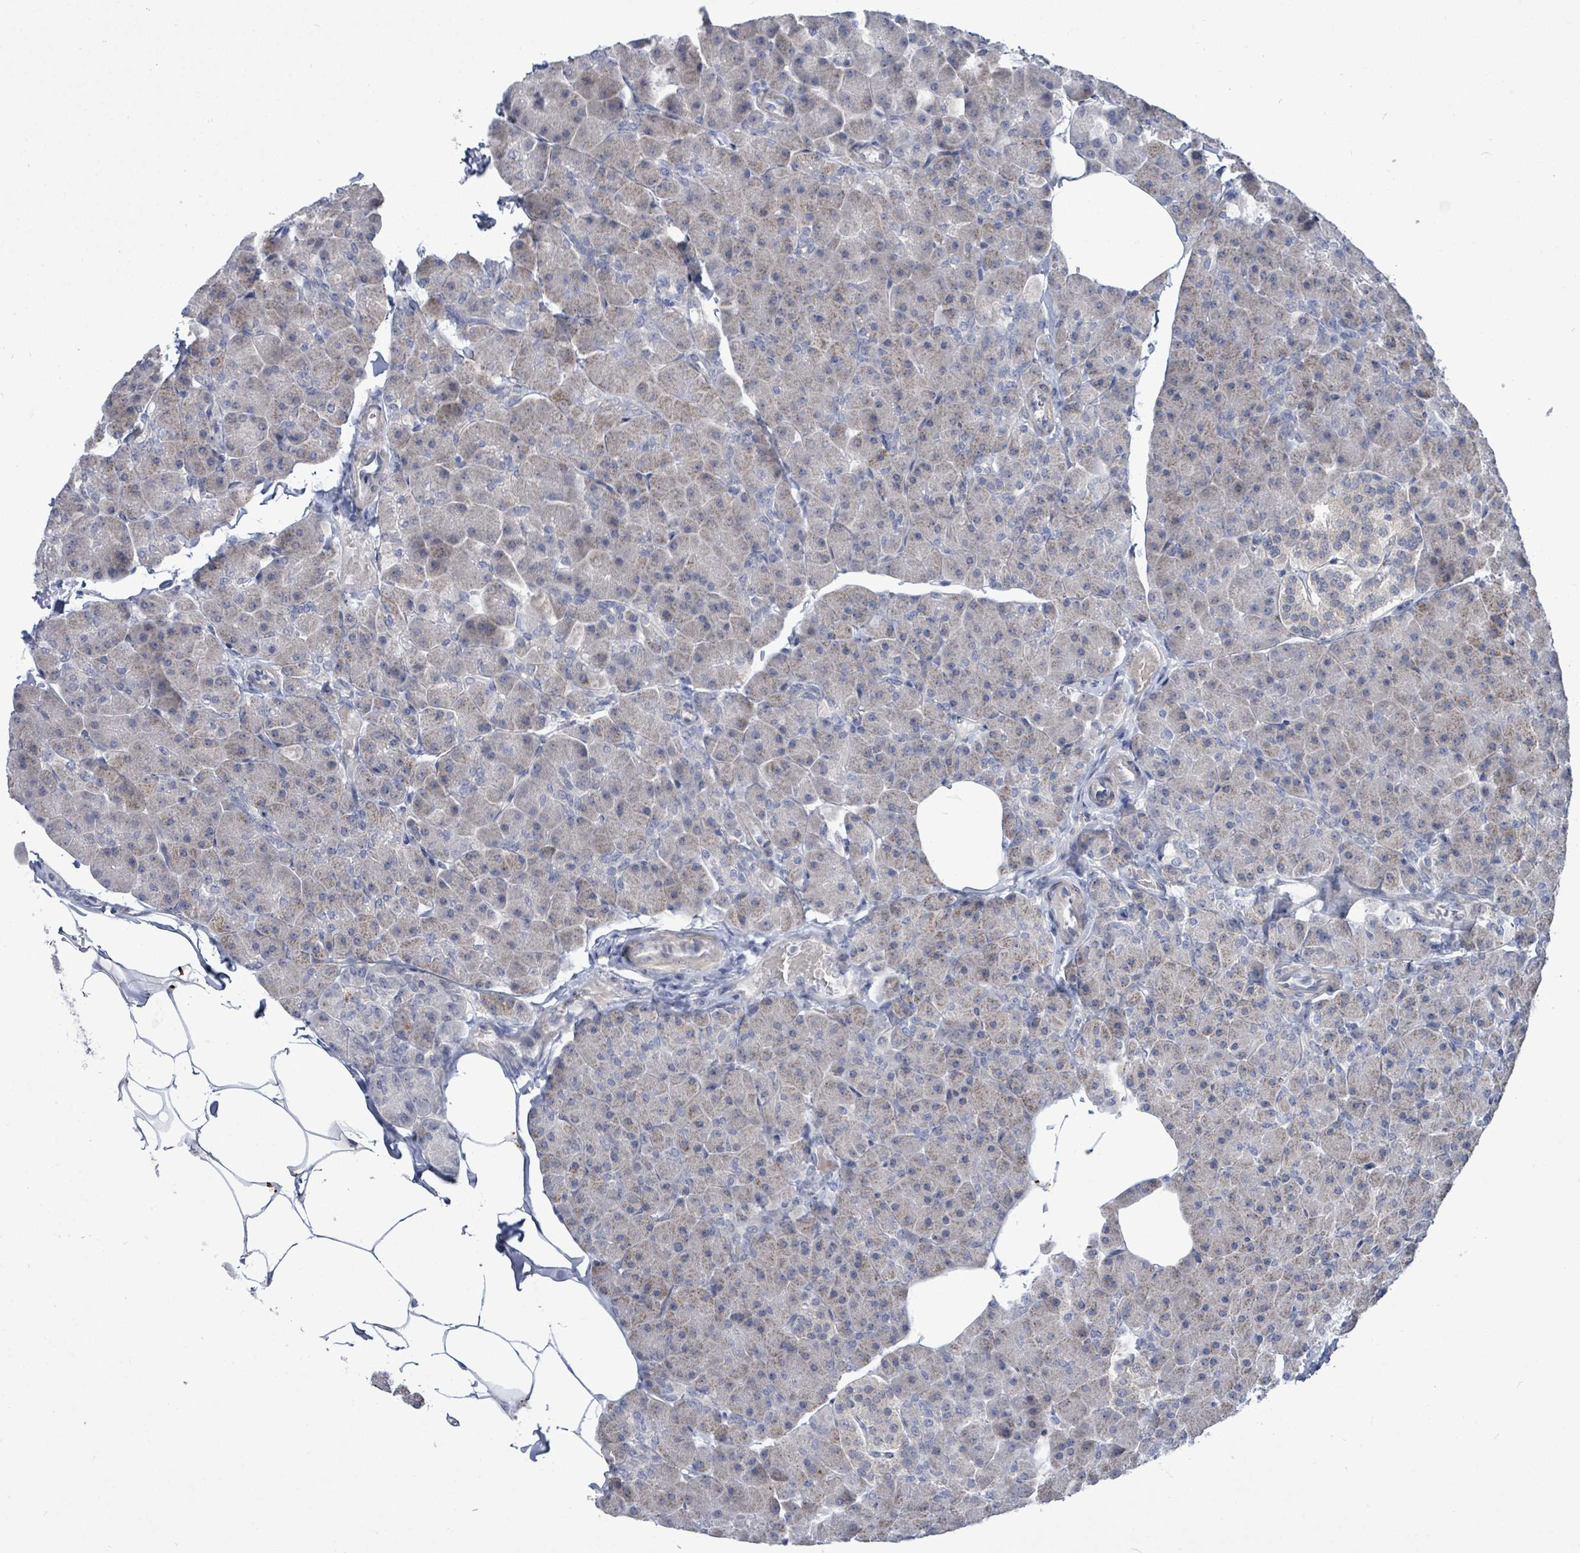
{"staining": {"intensity": "weak", "quantity": "<25%", "location": "cytoplasmic/membranous"}, "tissue": "pancreas", "cell_type": "Exocrine glandular cells", "image_type": "normal", "snomed": [{"axis": "morphology", "description": "Normal tissue, NOS"}, {"axis": "topography", "description": "Pancreas"}], "caption": "Immunohistochemistry (IHC) image of benign pancreas: human pancreas stained with DAB reveals no significant protein staining in exocrine glandular cells. (Brightfield microscopy of DAB (3,3'-diaminobenzidine) immunohistochemistry (IHC) at high magnification).", "gene": "CT45A10", "patient": {"sex": "male", "age": 35}}